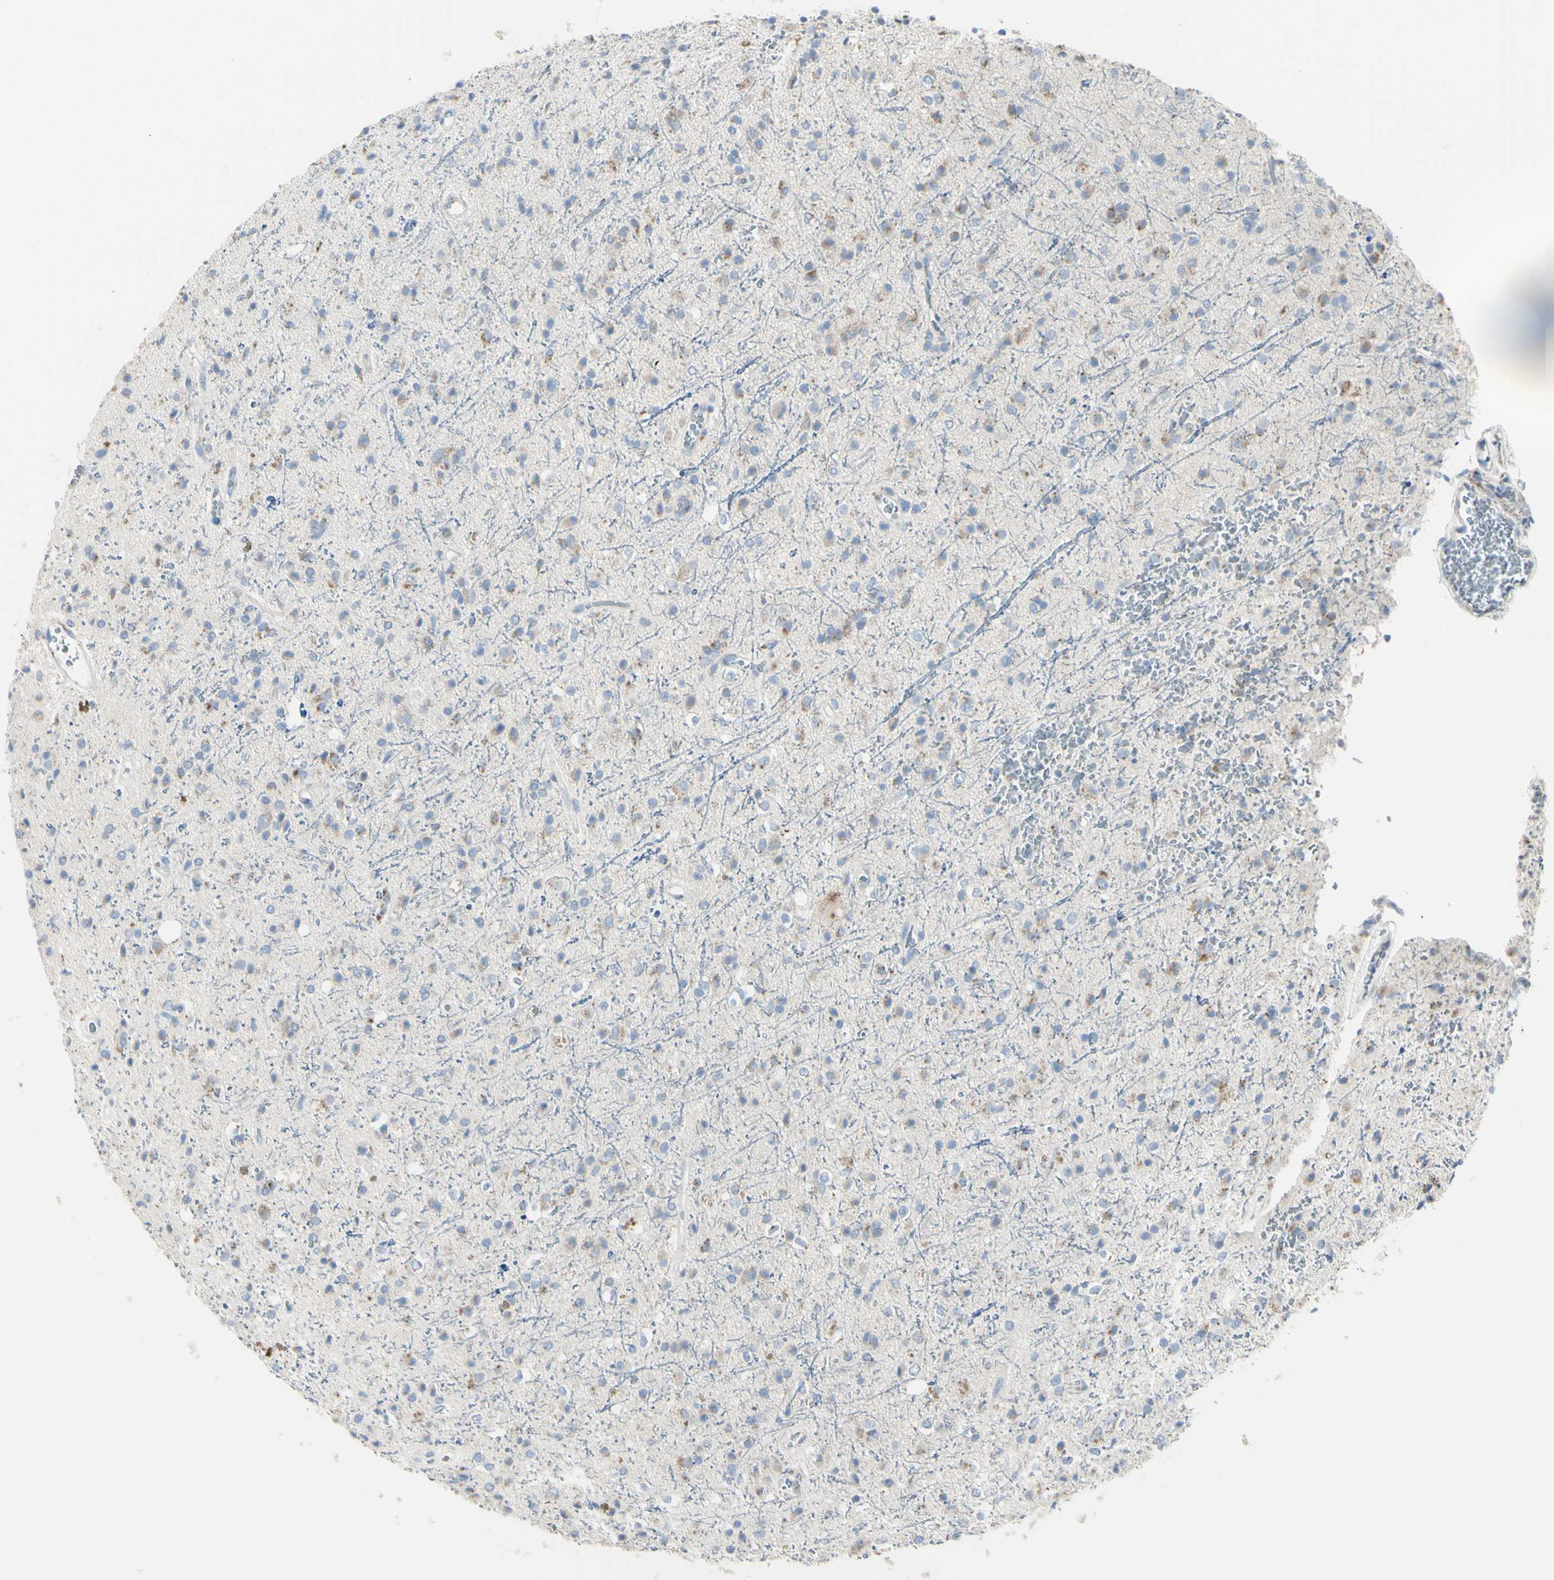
{"staining": {"intensity": "weak", "quantity": "25%-75%", "location": "cytoplasmic/membranous"}, "tissue": "glioma", "cell_type": "Tumor cells", "image_type": "cancer", "snomed": [{"axis": "morphology", "description": "Glioma, malignant, High grade"}, {"axis": "topography", "description": "Brain"}], "caption": "Immunohistochemical staining of human malignant glioma (high-grade) displays low levels of weak cytoplasmic/membranous protein expression in about 25%-75% of tumor cells. (DAB (3,3'-diaminobenzidine) IHC with brightfield microscopy, high magnification).", "gene": "B4GALT3", "patient": {"sex": "male", "age": 47}}